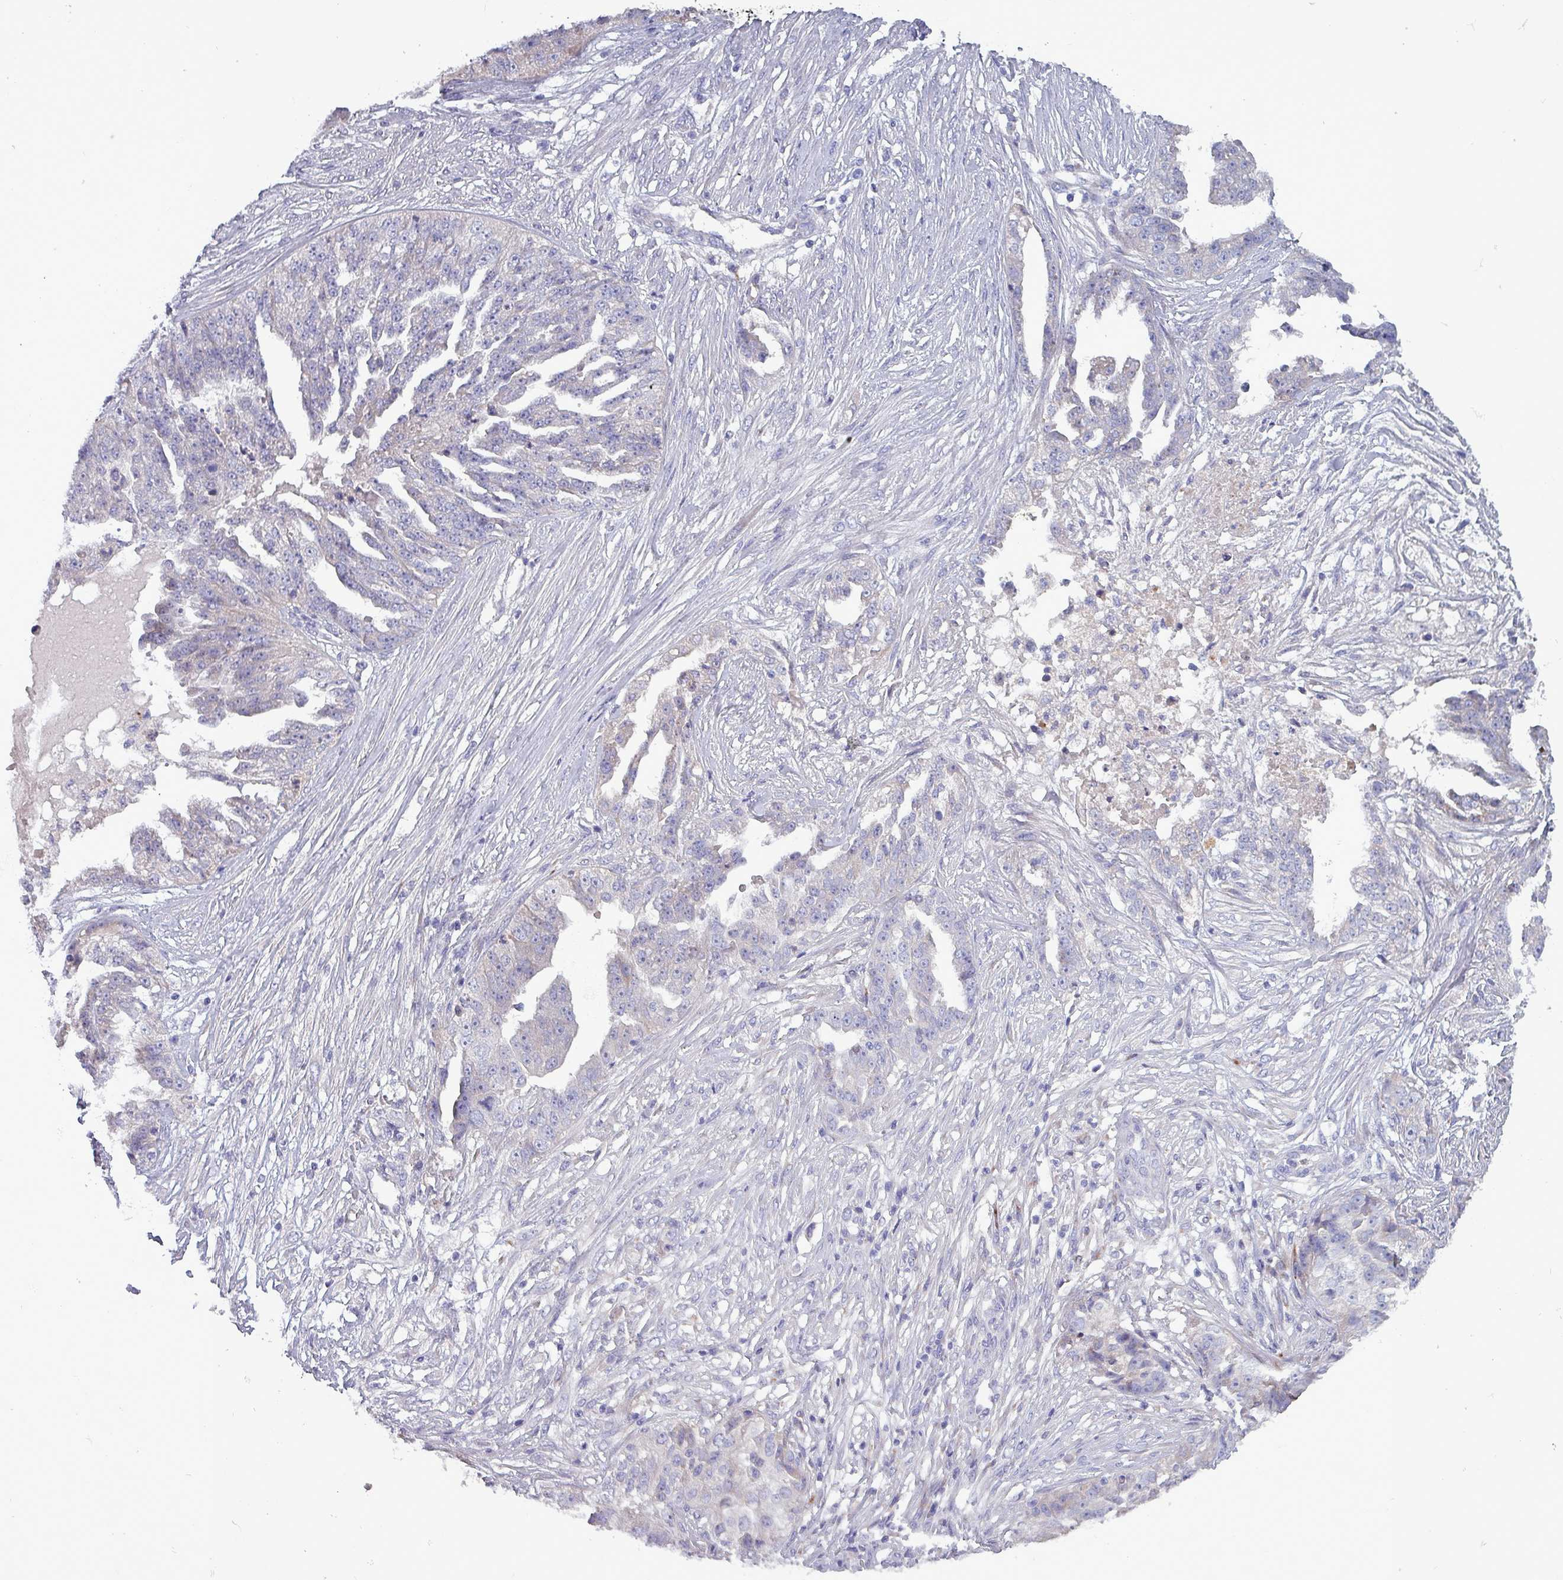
{"staining": {"intensity": "negative", "quantity": "none", "location": "none"}, "tissue": "ovarian cancer", "cell_type": "Tumor cells", "image_type": "cancer", "snomed": [{"axis": "morphology", "description": "Cystadenocarcinoma, serous, NOS"}, {"axis": "topography", "description": "Ovary"}], "caption": "IHC micrograph of human serous cystadenocarcinoma (ovarian) stained for a protein (brown), which exhibits no positivity in tumor cells. (Stains: DAB IHC with hematoxylin counter stain, Microscopy: brightfield microscopy at high magnification).", "gene": "HSD3B7", "patient": {"sex": "female", "age": 58}}